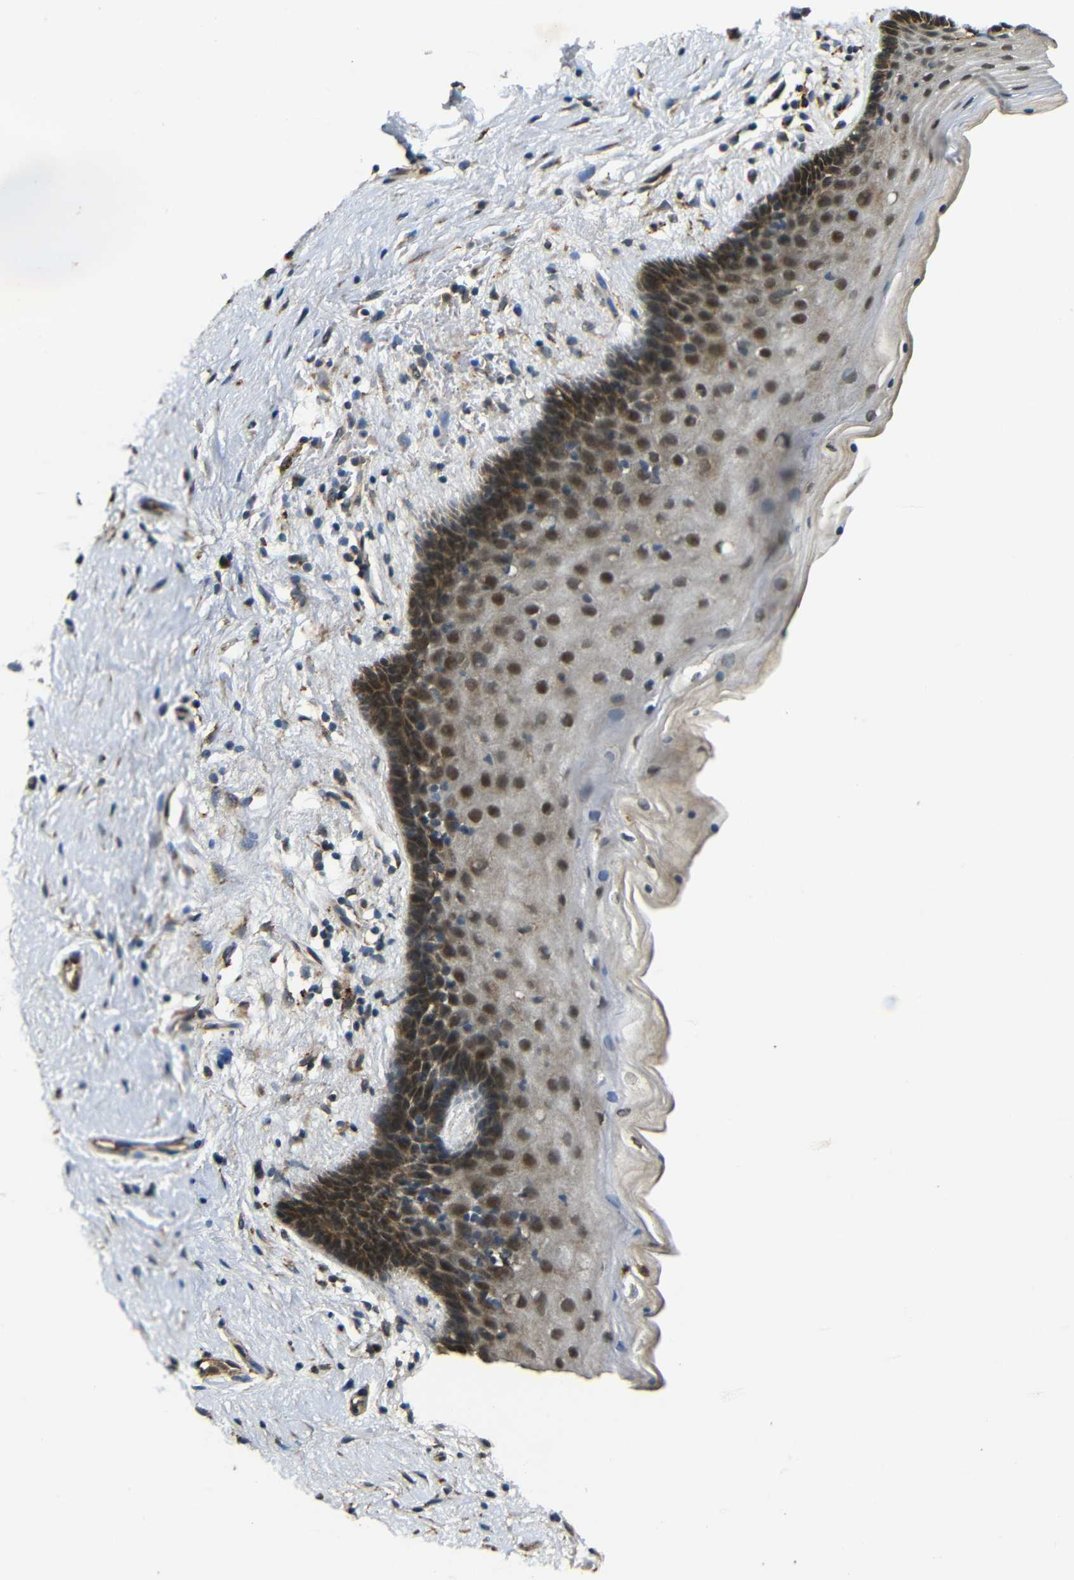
{"staining": {"intensity": "strong", "quantity": ">75%", "location": "nuclear"}, "tissue": "vagina", "cell_type": "Squamous epithelial cells", "image_type": "normal", "snomed": [{"axis": "morphology", "description": "Normal tissue, NOS"}, {"axis": "topography", "description": "Vagina"}], "caption": "Squamous epithelial cells demonstrate strong nuclear expression in about >75% of cells in unremarkable vagina. (brown staining indicates protein expression, while blue staining denotes nuclei).", "gene": "ATP7A", "patient": {"sex": "female", "age": 44}}